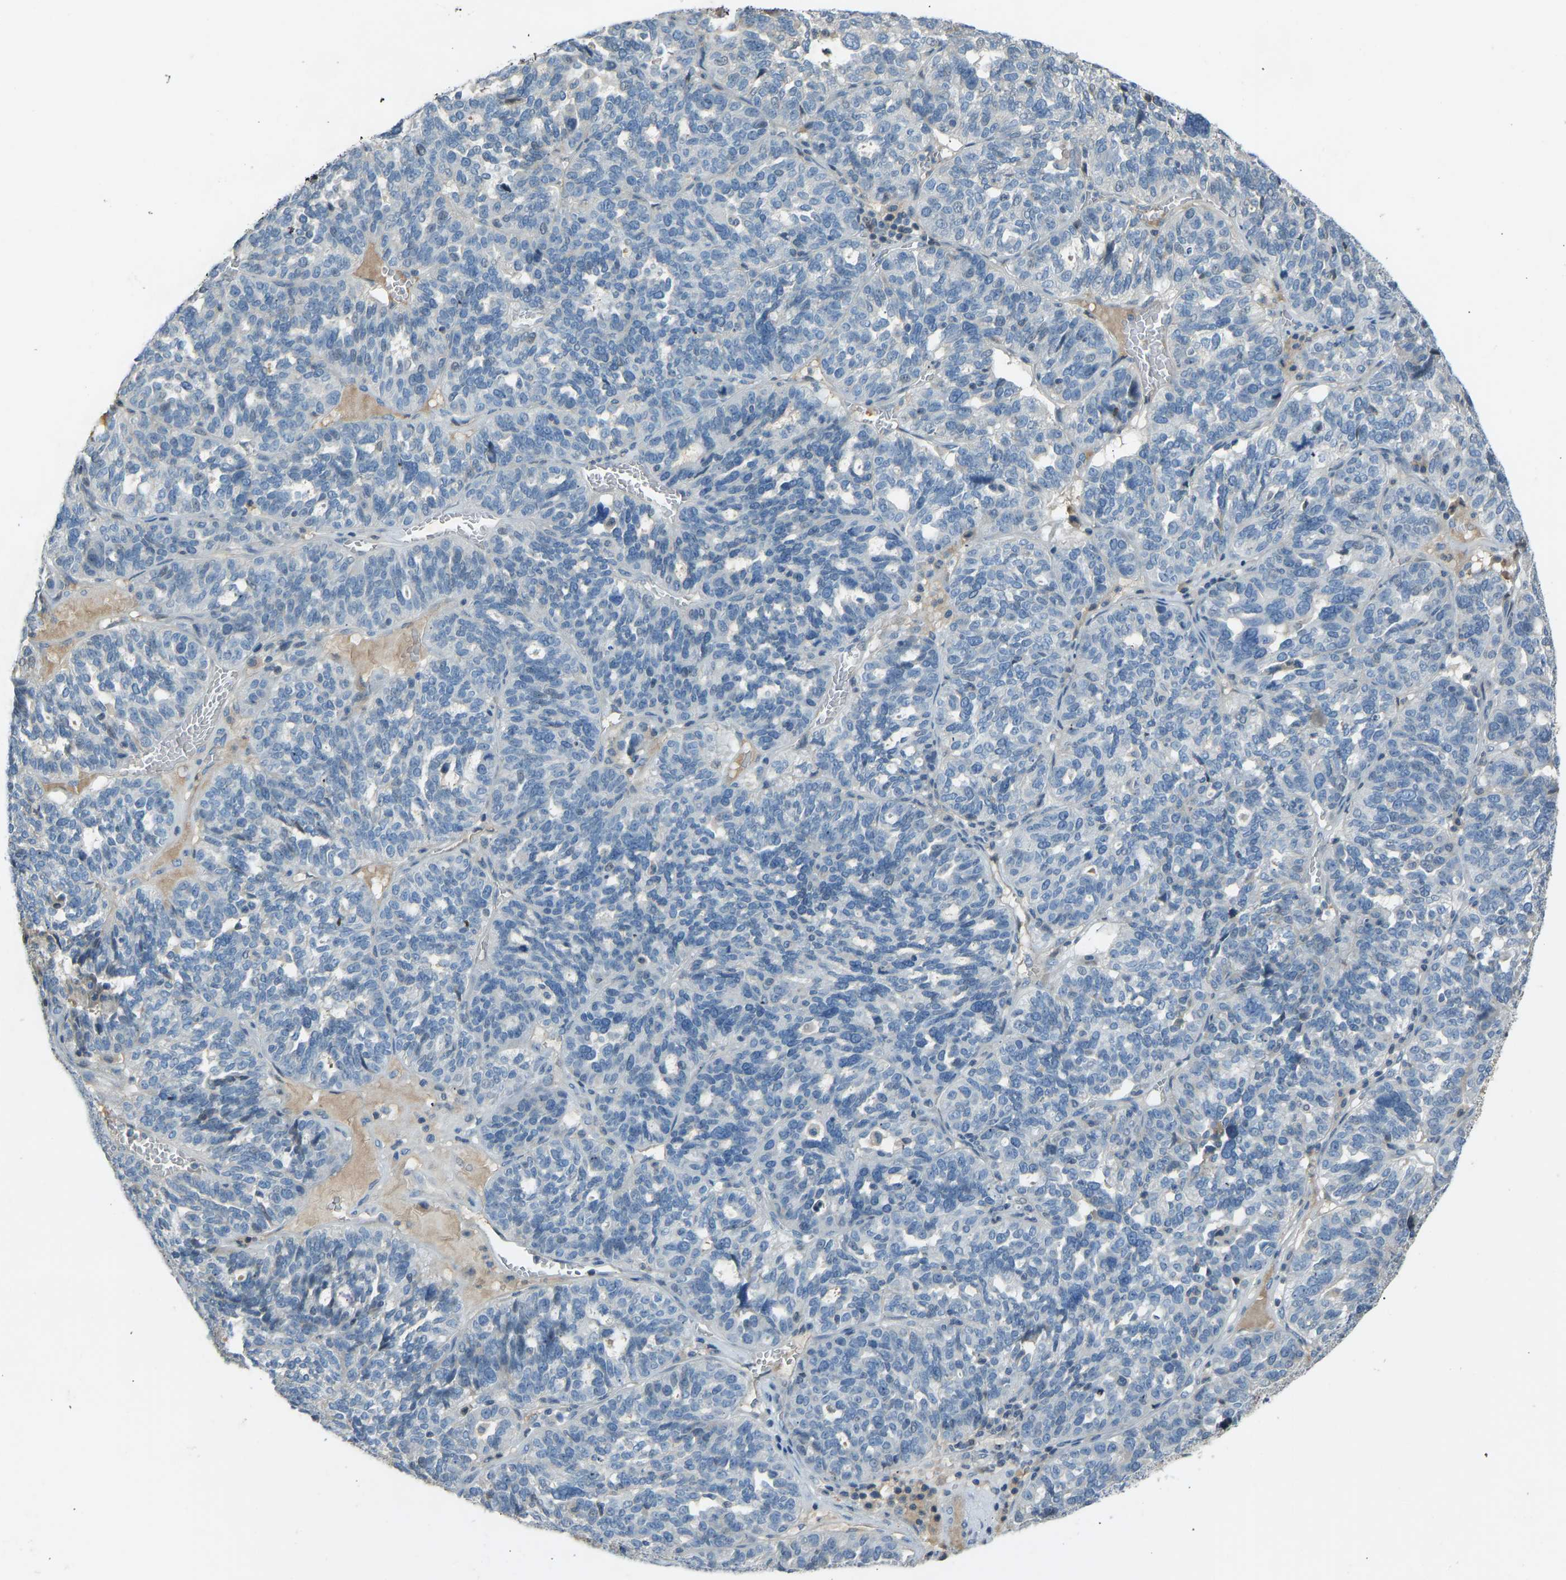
{"staining": {"intensity": "negative", "quantity": "none", "location": "none"}, "tissue": "ovarian cancer", "cell_type": "Tumor cells", "image_type": "cancer", "snomed": [{"axis": "morphology", "description": "Cystadenocarcinoma, serous, NOS"}, {"axis": "topography", "description": "Ovary"}], "caption": "Immunohistochemistry photomicrograph of ovarian cancer (serous cystadenocarcinoma) stained for a protein (brown), which displays no positivity in tumor cells. Nuclei are stained in blue.", "gene": "FBLN2", "patient": {"sex": "female", "age": 59}}